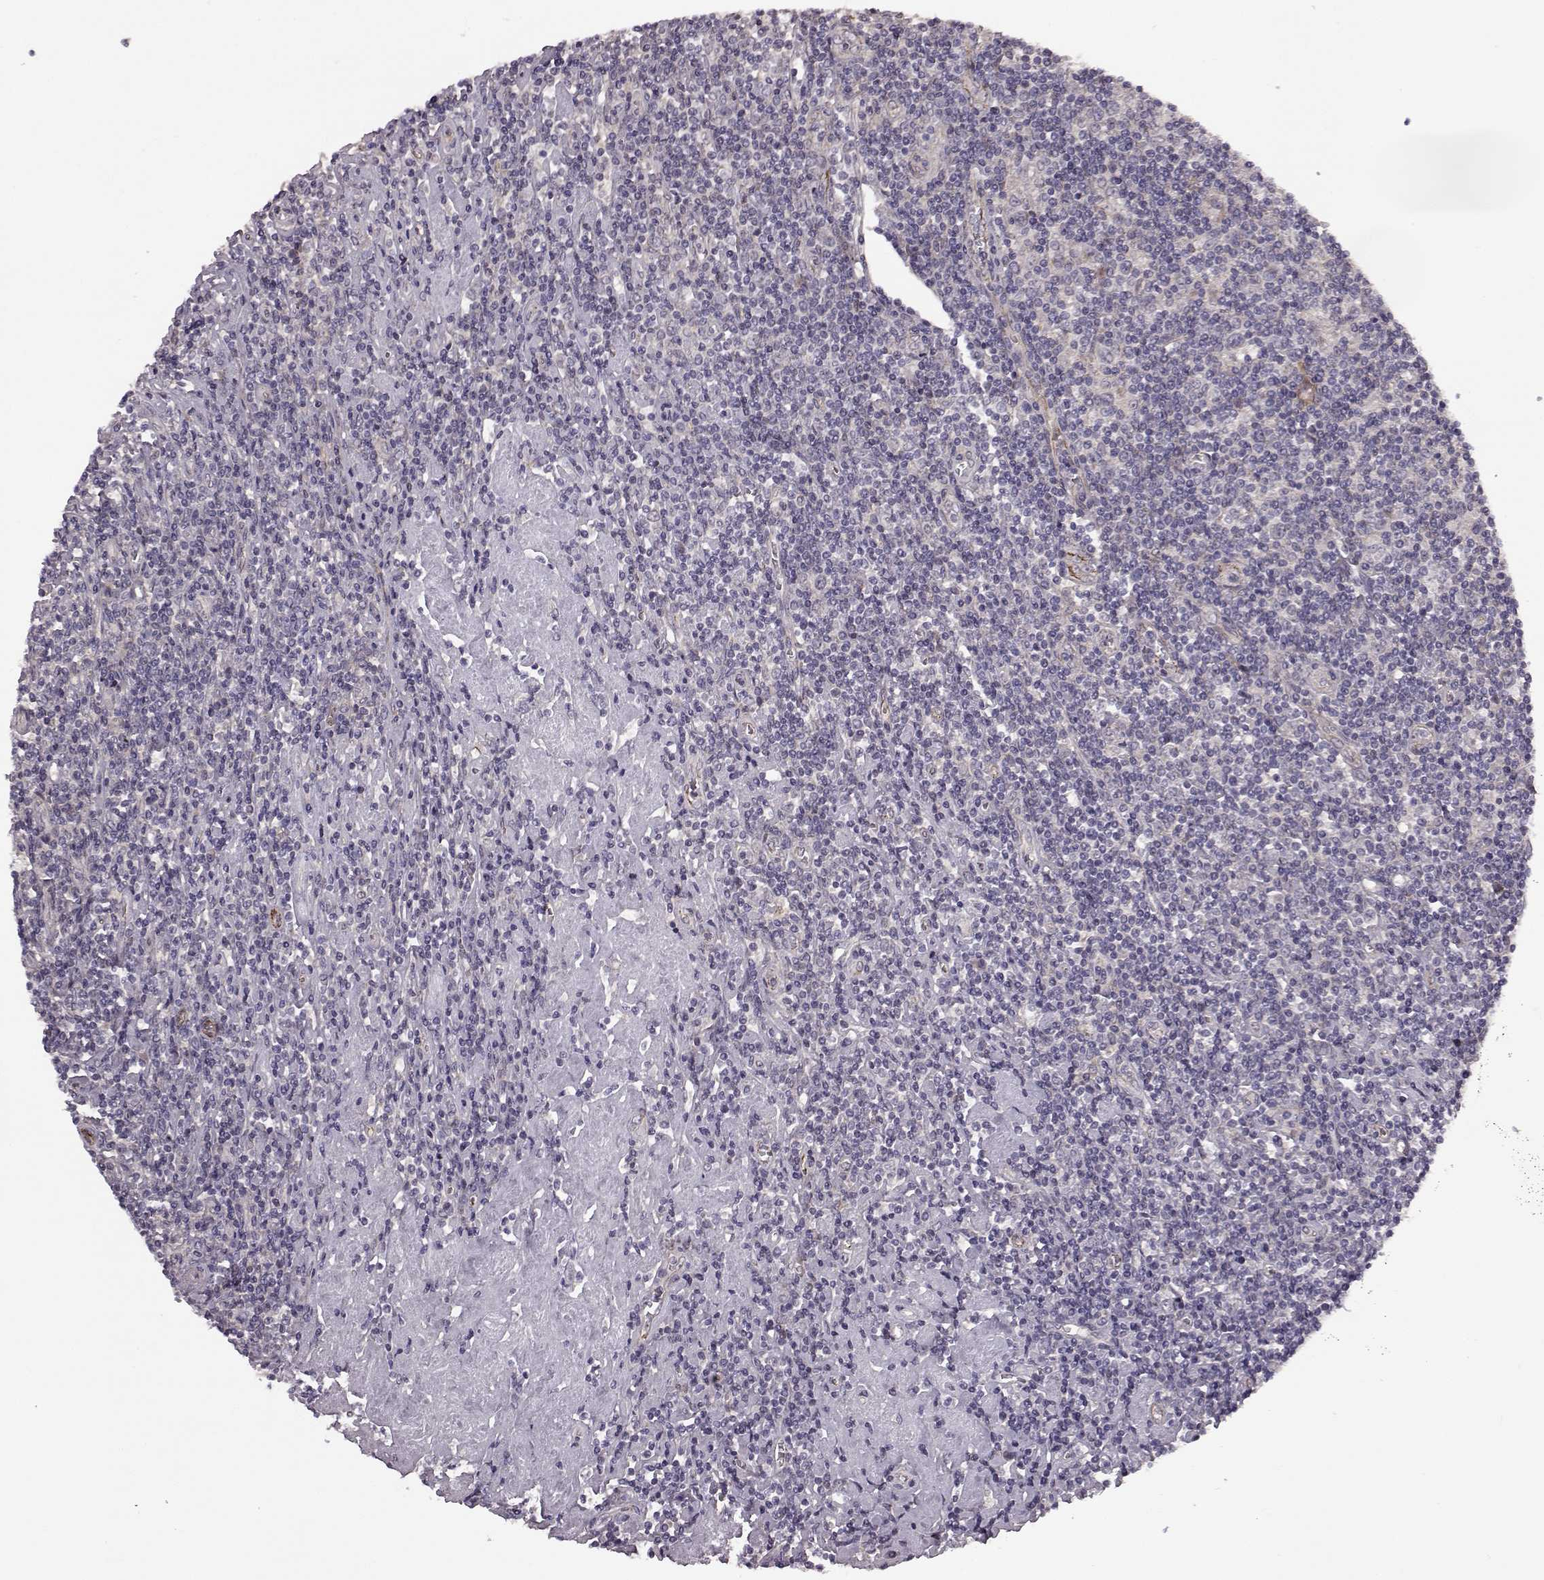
{"staining": {"intensity": "negative", "quantity": "none", "location": "none"}, "tissue": "lymphoma", "cell_type": "Tumor cells", "image_type": "cancer", "snomed": [{"axis": "morphology", "description": "Hodgkin's disease, NOS"}, {"axis": "topography", "description": "Lymph node"}], "caption": "Immunohistochemical staining of human lymphoma shows no significant positivity in tumor cells.", "gene": "SYNPO", "patient": {"sex": "male", "age": 40}}